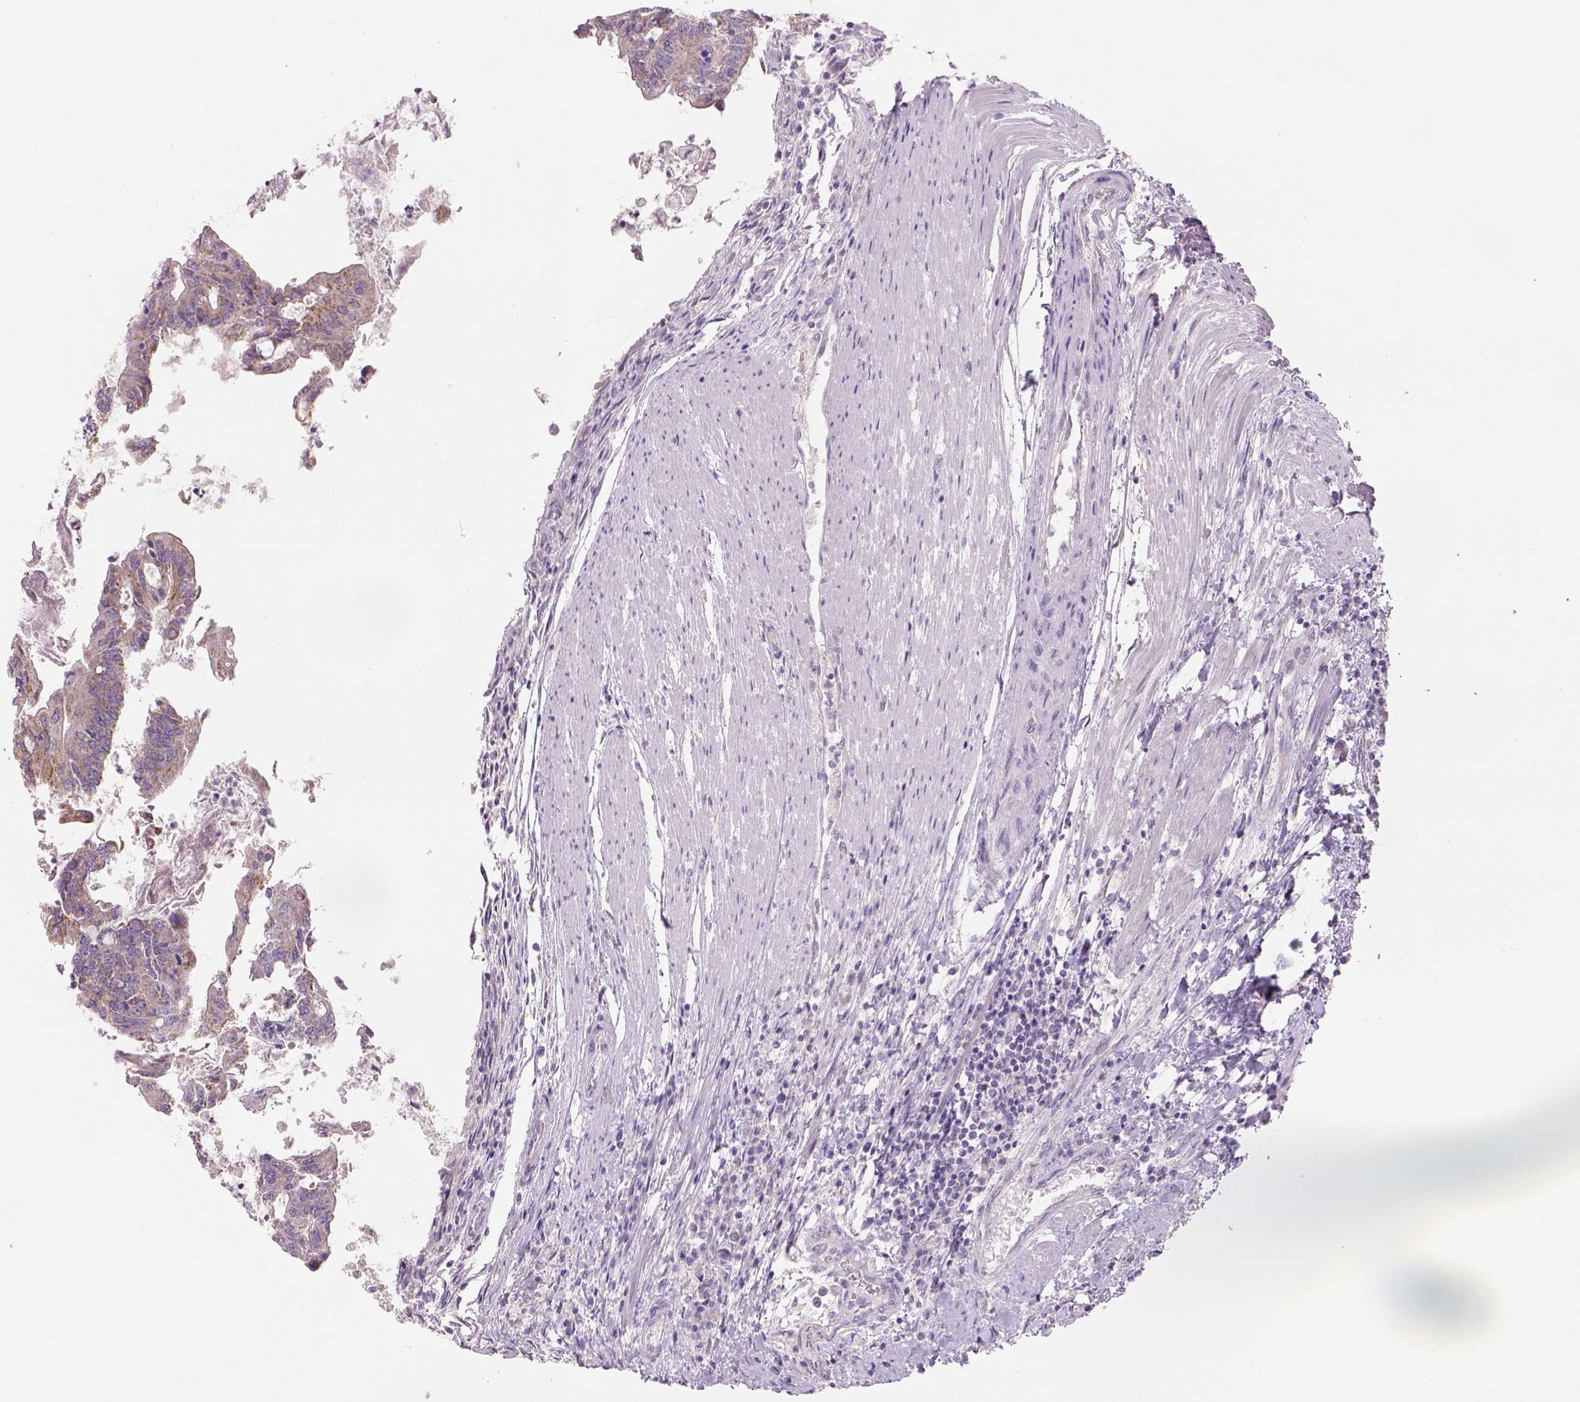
{"staining": {"intensity": "weak", "quantity": "25%-75%", "location": "cytoplasmic/membranous"}, "tissue": "colorectal cancer", "cell_type": "Tumor cells", "image_type": "cancer", "snomed": [{"axis": "morphology", "description": "Adenocarcinoma, NOS"}, {"axis": "topography", "description": "Colon"}], "caption": "This image demonstrates immunohistochemistry staining of human colorectal cancer, with low weak cytoplasmic/membranous staining in approximately 25%-75% of tumor cells.", "gene": "ADGRV1", "patient": {"sex": "female", "age": 70}}